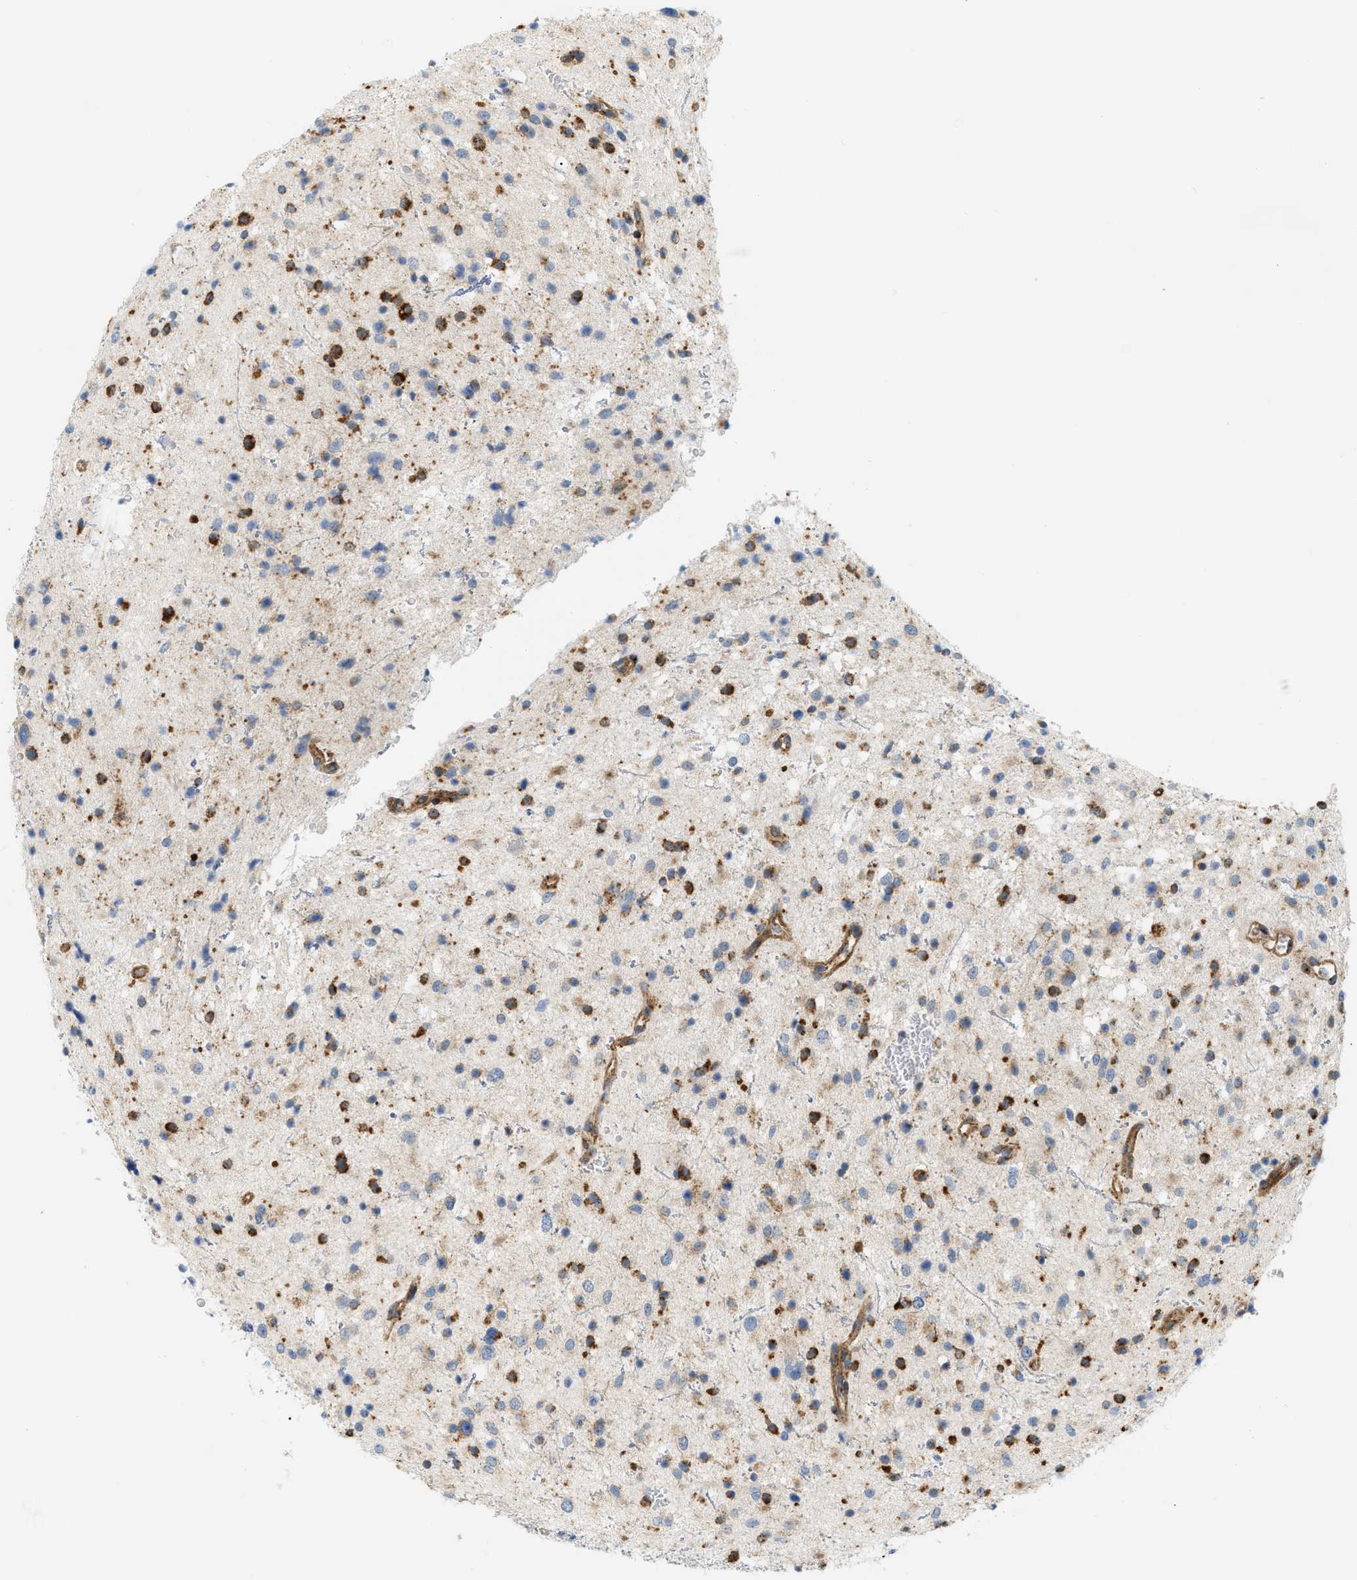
{"staining": {"intensity": "strong", "quantity": "25%-75%", "location": "cytoplasmic/membranous"}, "tissue": "glioma", "cell_type": "Tumor cells", "image_type": "cancer", "snomed": [{"axis": "morphology", "description": "Glioma, malignant, Low grade"}, {"axis": "topography", "description": "Brain"}], "caption": "Malignant glioma (low-grade) stained with a brown dye exhibits strong cytoplasmic/membranous positive expression in about 25%-75% of tumor cells.", "gene": "LMBRD1", "patient": {"sex": "female", "age": 37}}